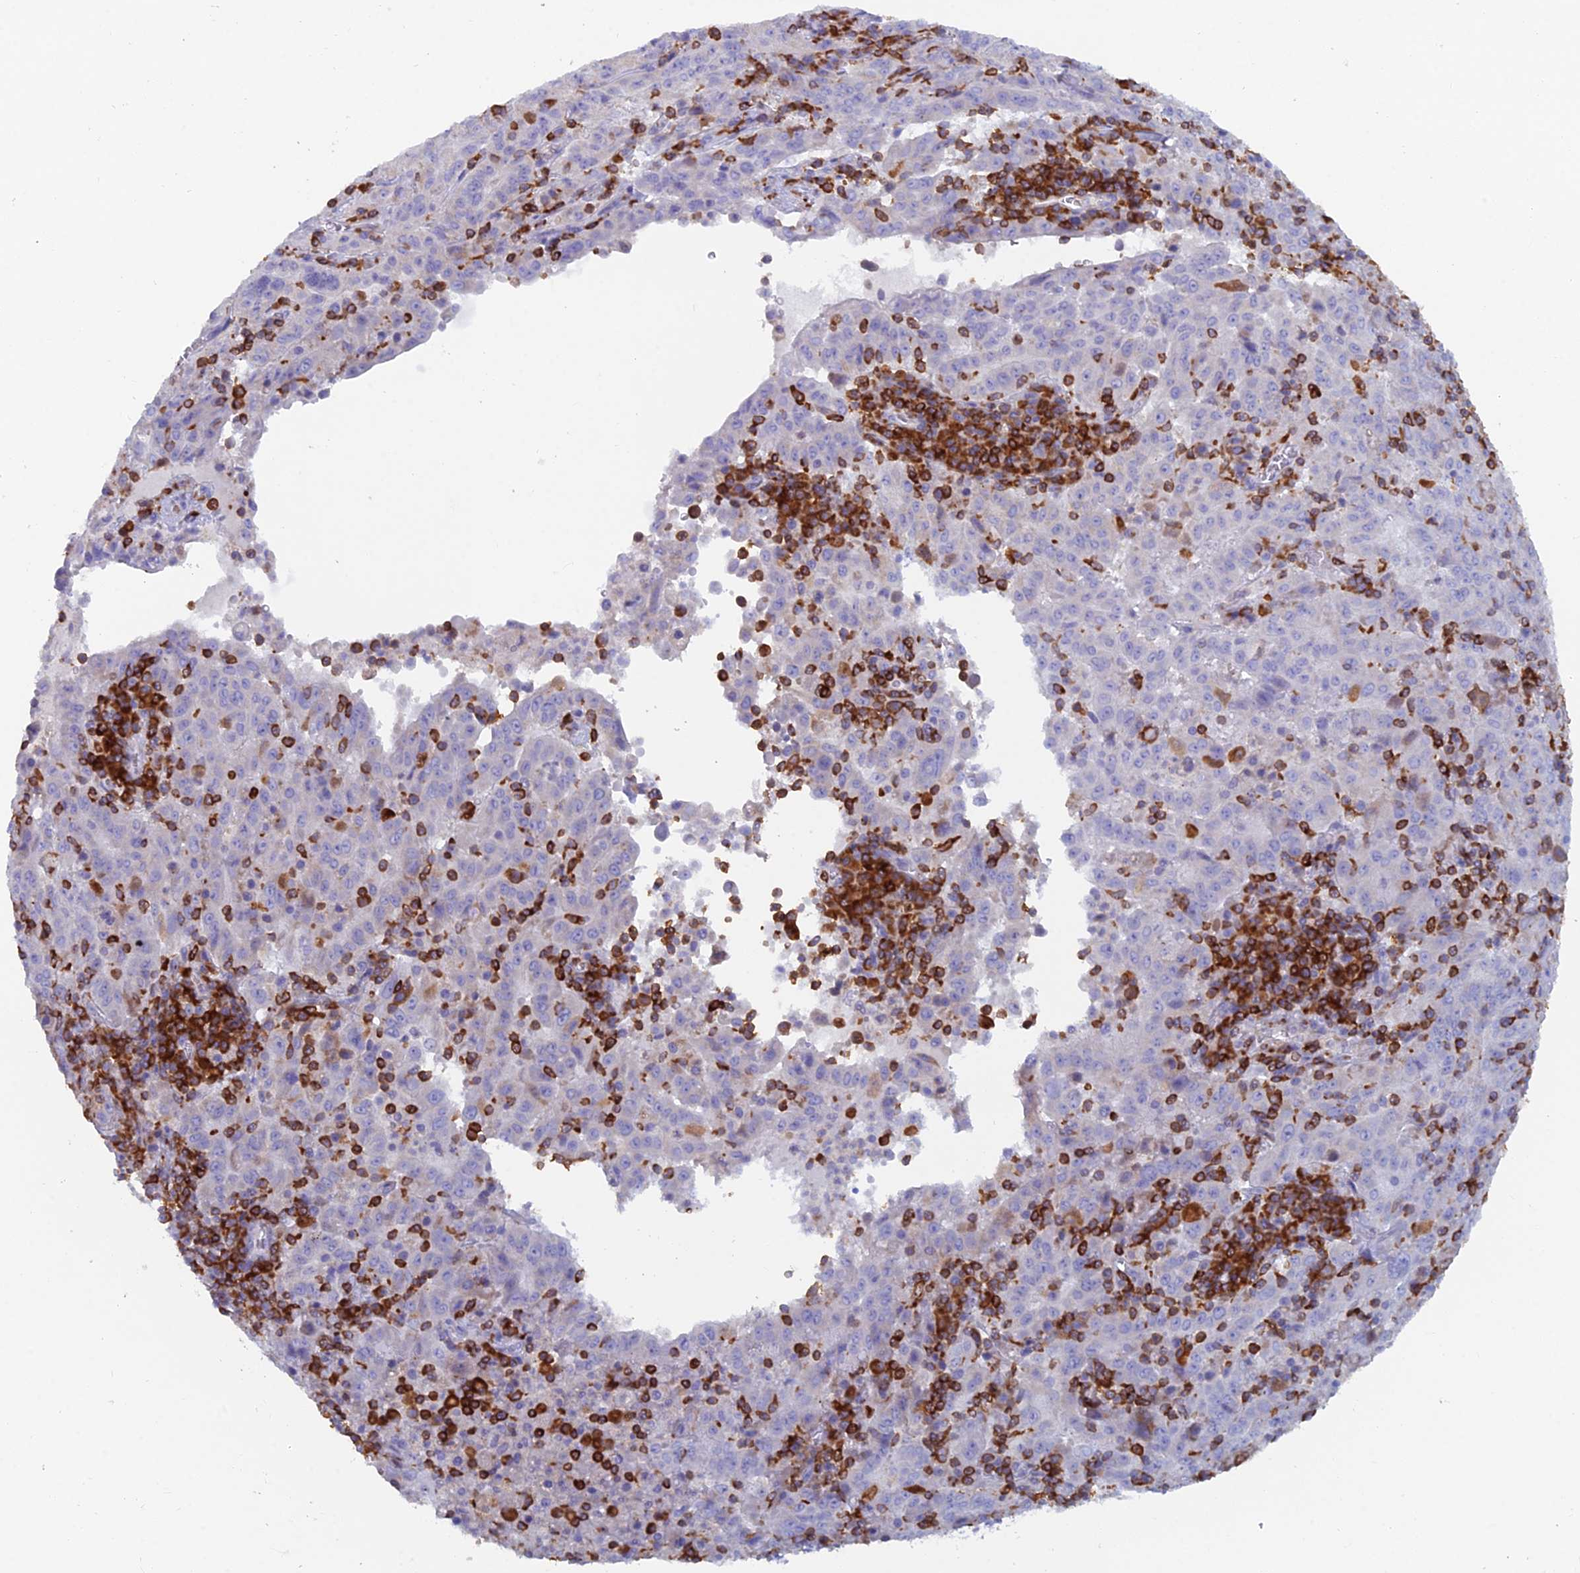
{"staining": {"intensity": "weak", "quantity": "<25%", "location": "cytoplasmic/membranous"}, "tissue": "pancreatic cancer", "cell_type": "Tumor cells", "image_type": "cancer", "snomed": [{"axis": "morphology", "description": "Adenocarcinoma, NOS"}, {"axis": "topography", "description": "Pancreas"}], "caption": "The immunohistochemistry (IHC) photomicrograph has no significant staining in tumor cells of pancreatic cancer tissue. Nuclei are stained in blue.", "gene": "ABI3BP", "patient": {"sex": "male", "age": 63}}